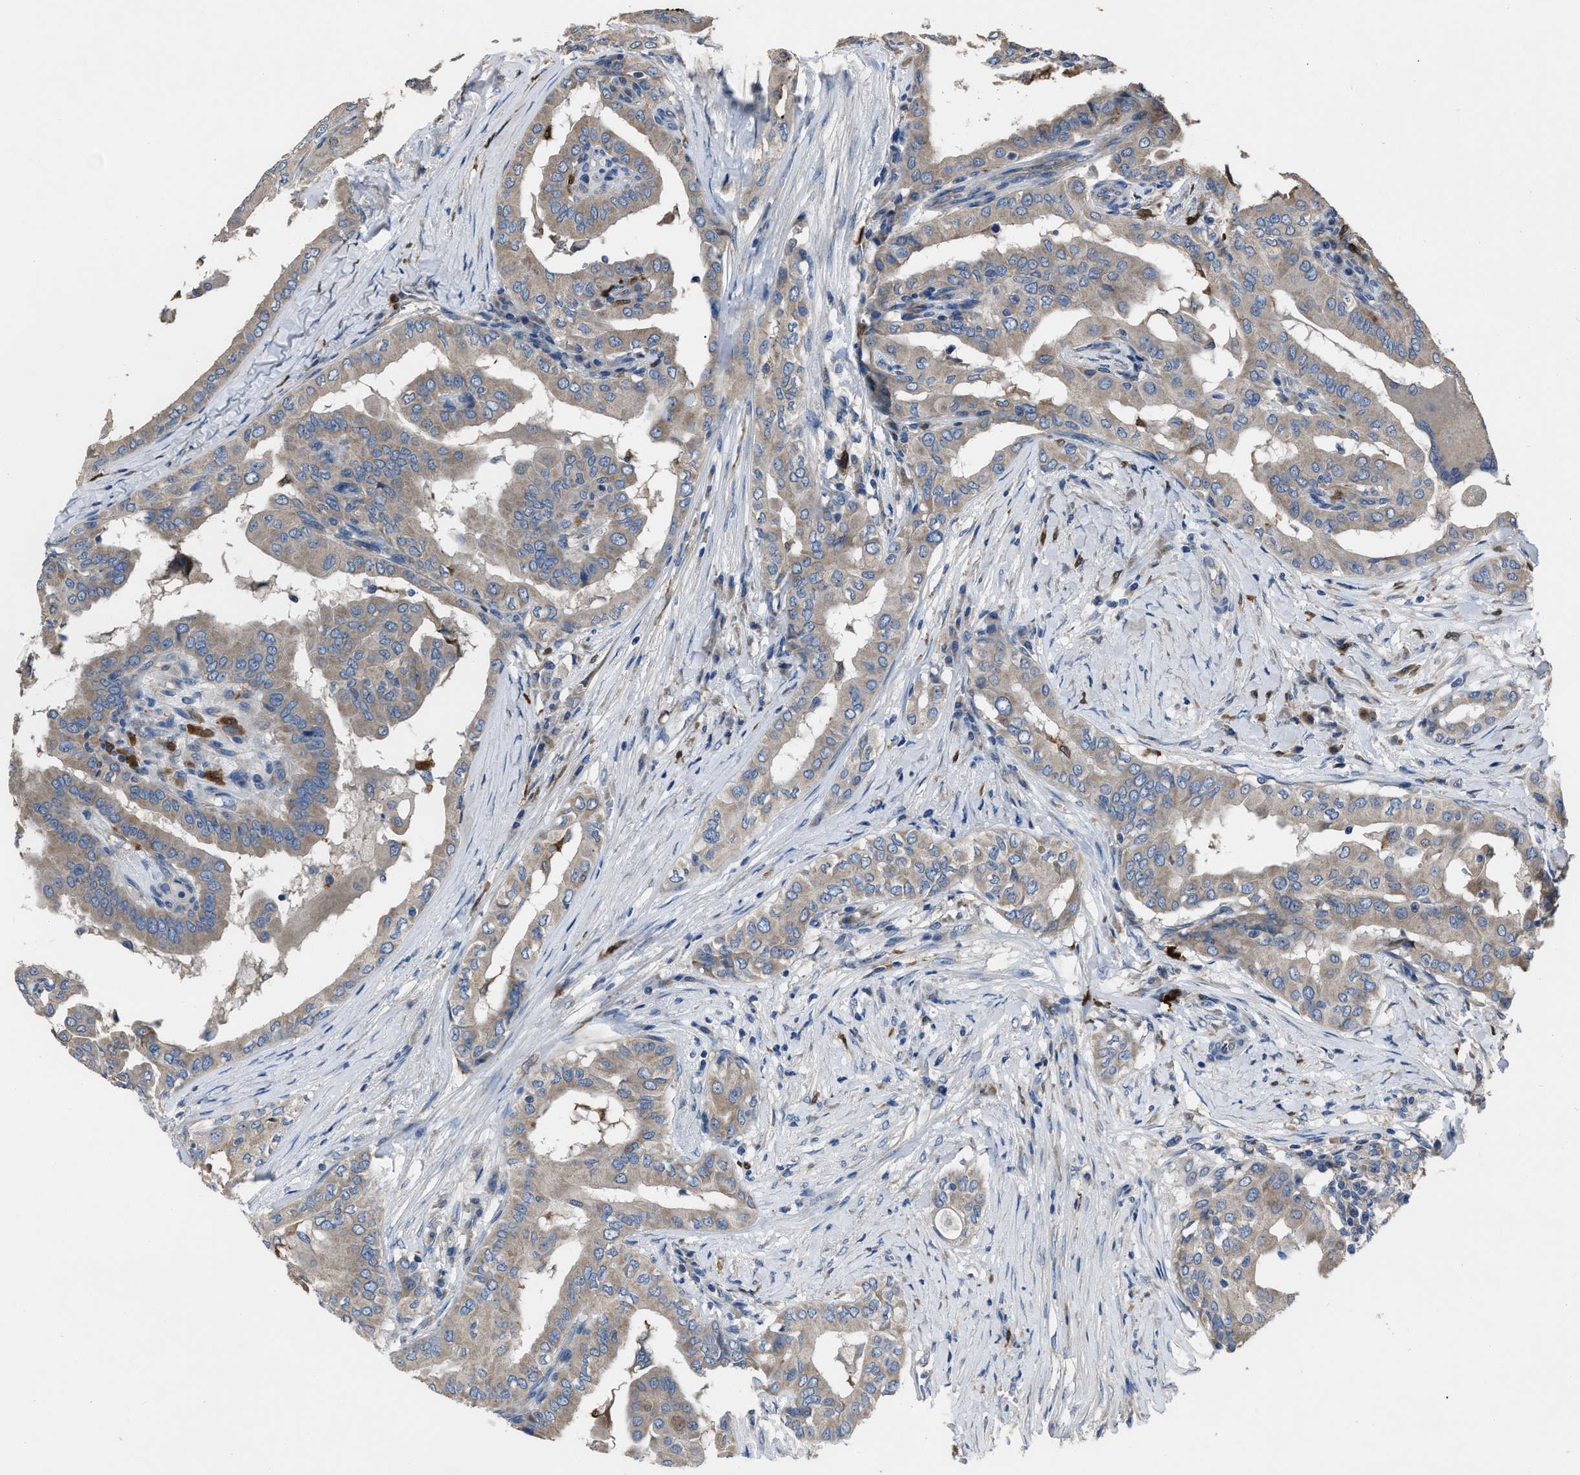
{"staining": {"intensity": "weak", "quantity": ">75%", "location": "cytoplasmic/membranous"}, "tissue": "thyroid cancer", "cell_type": "Tumor cells", "image_type": "cancer", "snomed": [{"axis": "morphology", "description": "Papillary adenocarcinoma, NOS"}, {"axis": "topography", "description": "Thyroid gland"}], "caption": "A photomicrograph of human papillary adenocarcinoma (thyroid) stained for a protein shows weak cytoplasmic/membranous brown staining in tumor cells.", "gene": "ANGPT1", "patient": {"sex": "male", "age": 33}}